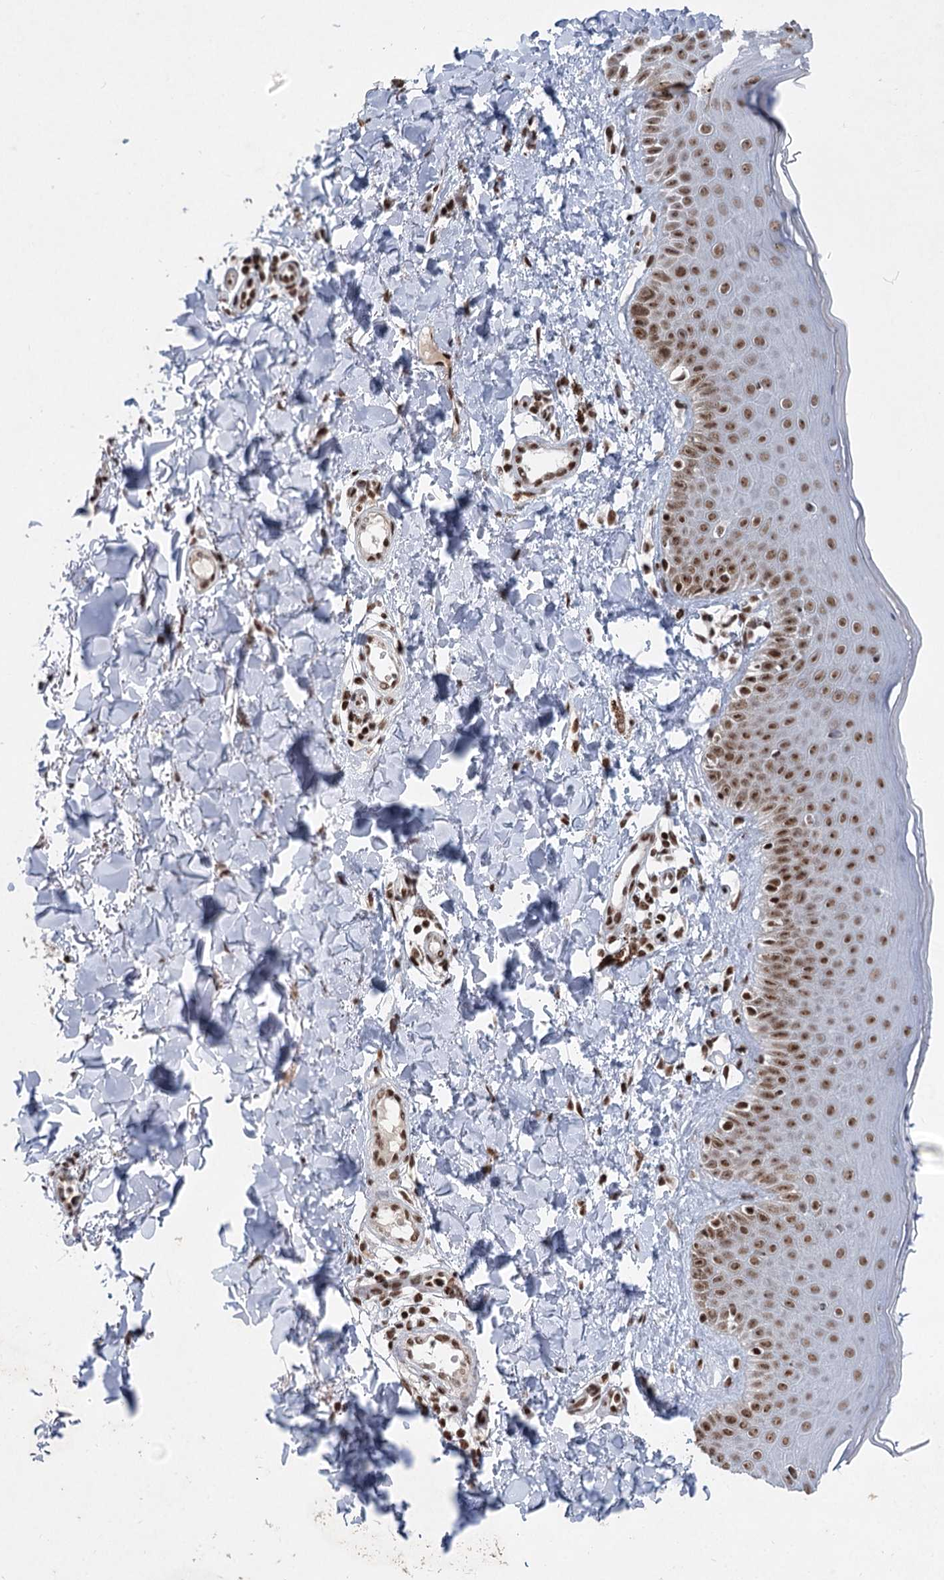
{"staining": {"intensity": "strong", "quantity": "25%-75%", "location": "nuclear"}, "tissue": "skin", "cell_type": "Fibroblasts", "image_type": "normal", "snomed": [{"axis": "morphology", "description": "Normal tissue, NOS"}, {"axis": "topography", "description": "Skin"}], "caption": "Strong nuclear staining for a protein is present in about 25%-75% of fibroblasts of benign skin using immunohistochemistry.", "gene": "CGGBP1", "patient": {"sex": "male", "age": 52}}